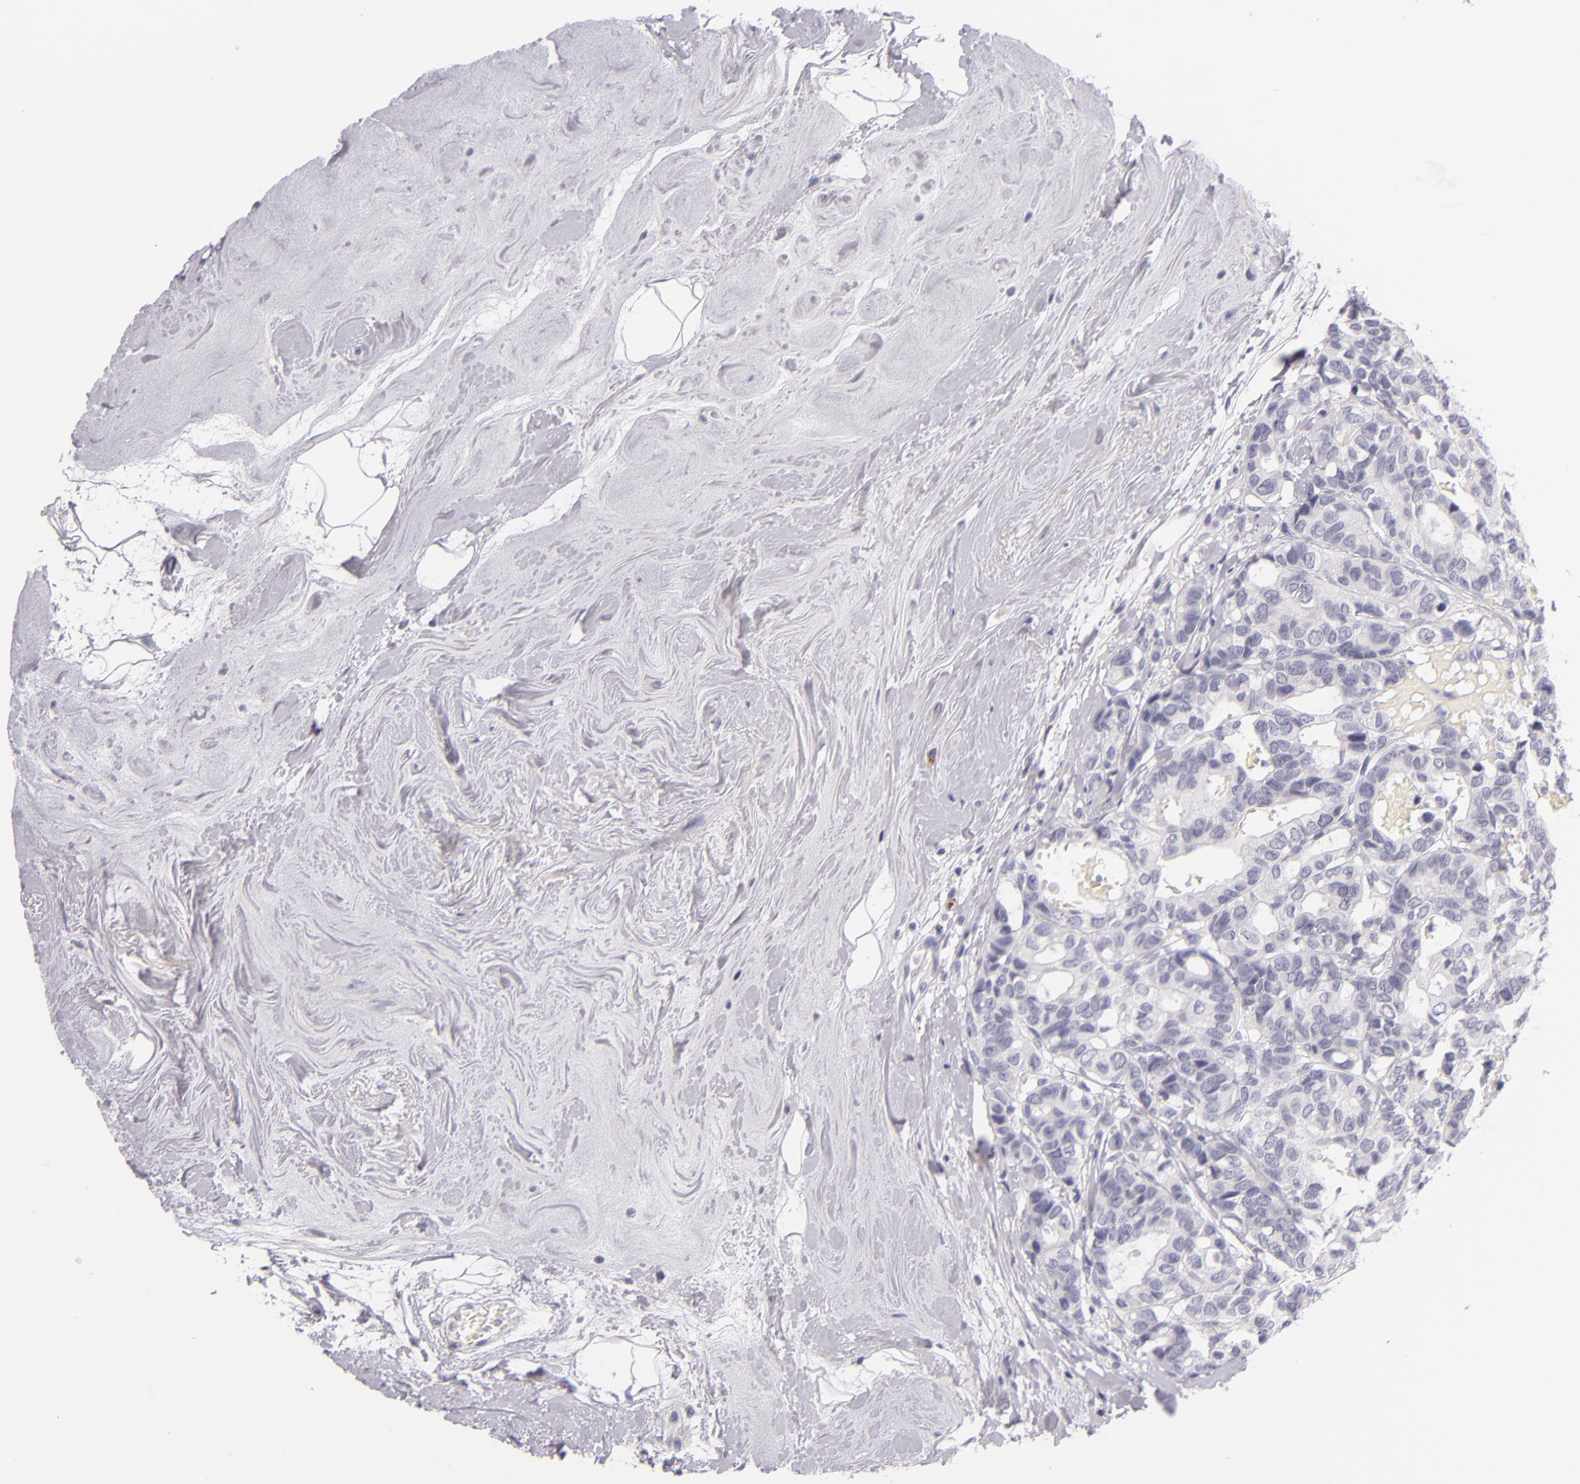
{"staining": {"intensity": "negative", "quantity": "none", "location": "none"}, "tissue": "breast cancer", "cell_type": "Tumor cells", "image_type": "cancer", "snomed": [{"axis": "morphology", "description": "Duct carcinoma"}, {"axis": "topography", "description": "Breast"}], "caption": "Protein analysis of breast intraductal carcinoma displays no significant expression in tumor cells.", "gene": "CD48", "patient": {"sex": "female", "age": 69}}